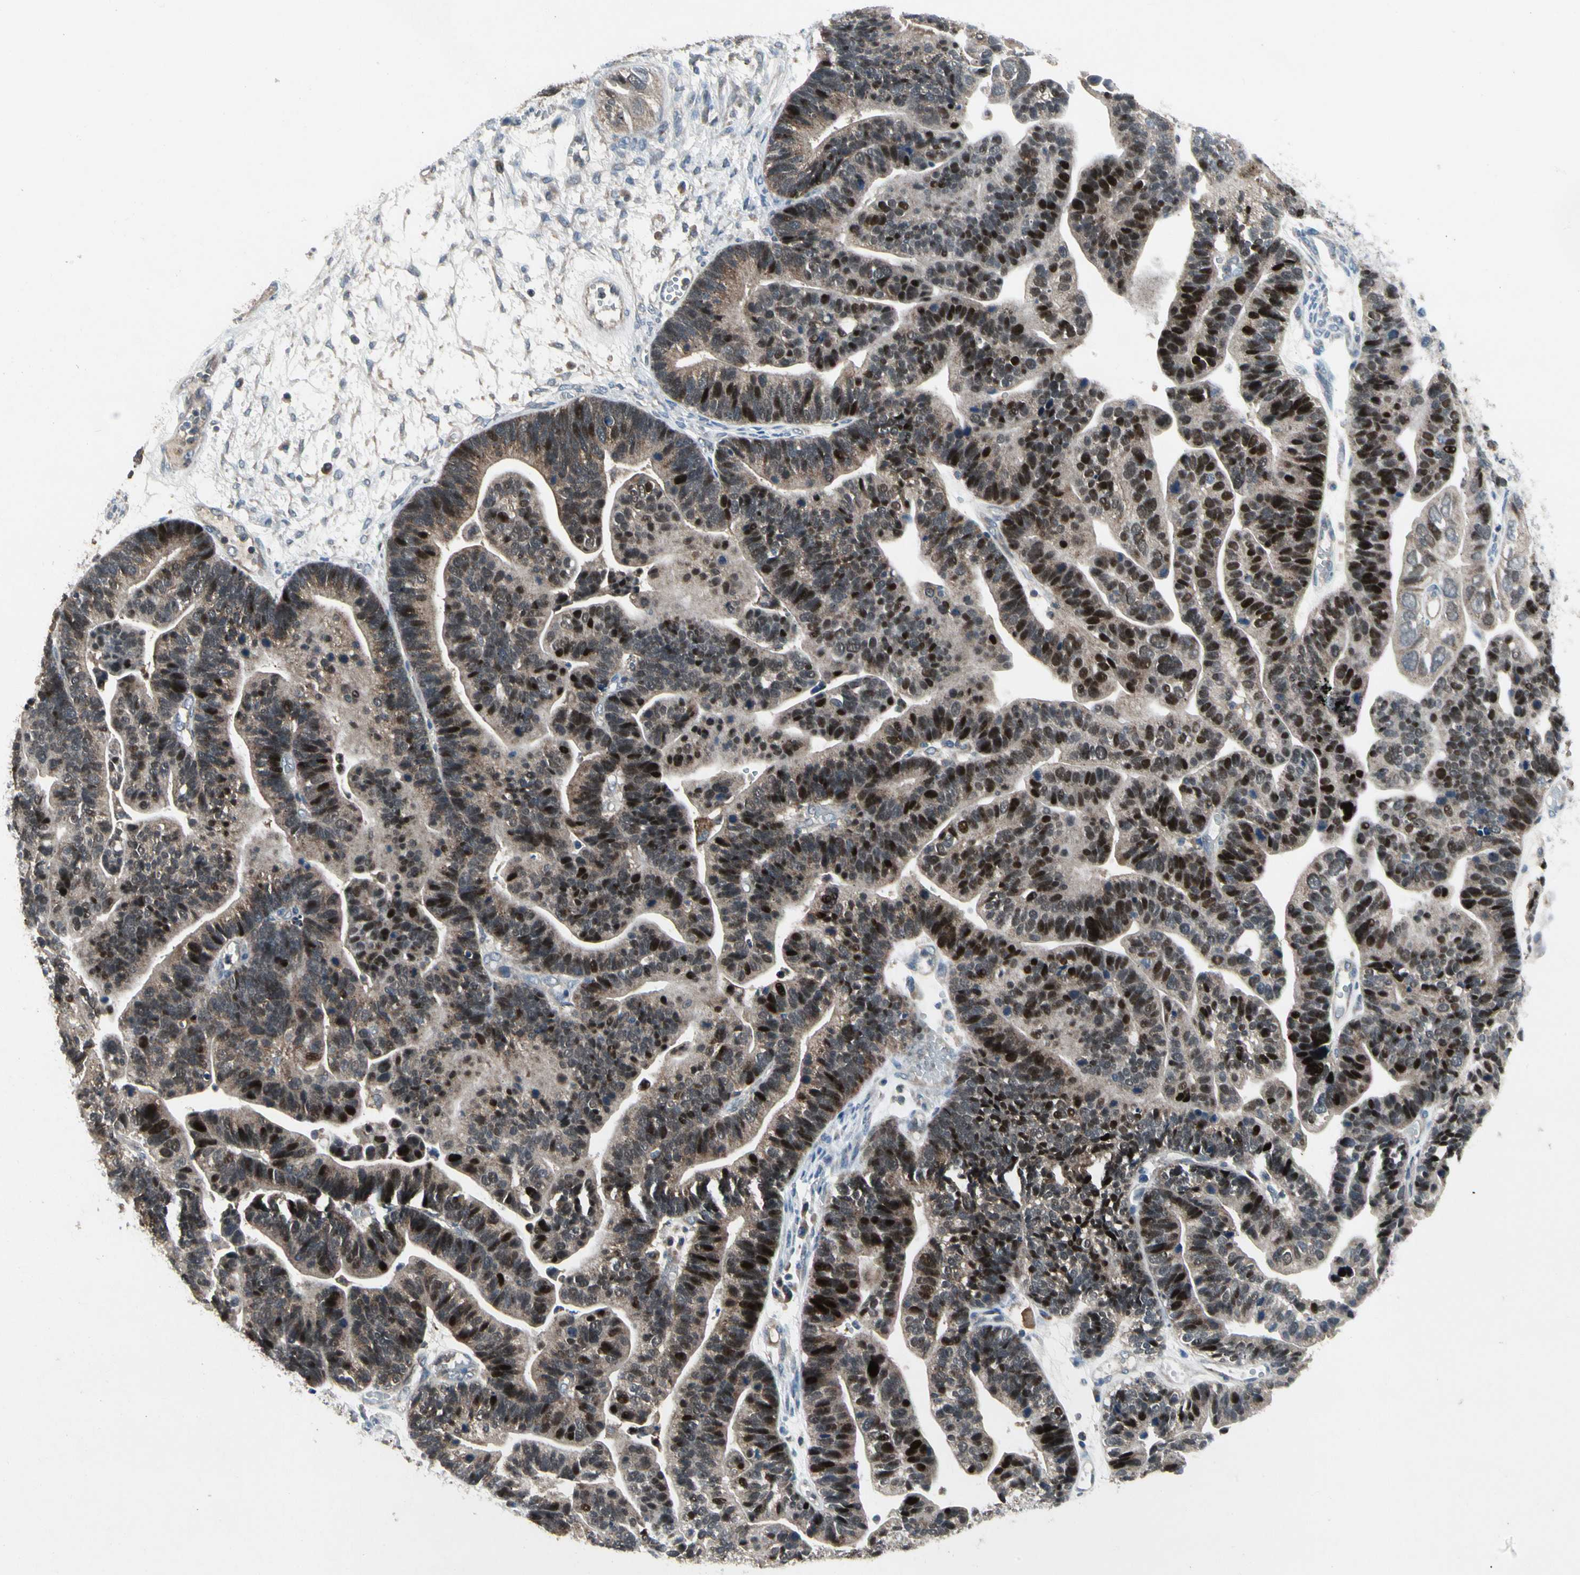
{"staining": {"intensity": "moderate", "quantity": "25%-75%", "location": "cytoplasmic/membranous,nuclear"}, "tissue": "ovarian cancer", "cell_type": "Tumor cells", "image_type": "cancer", "snomed": [{"axis": "morphology", "description": "Cystadenocarcinoma, serous, NOS"}, {"axis": "topography", "description": "Ovary"}], "caption": "An immunohistochemistry micrograph of tumor tissue is shown. Protein staining in brown labels moderate cytoplasmic/membranous and nuclear positivity in ovarian cancer within tumor cells.", "gene": "NMI", "patient": {"sex": "female", "age": 56}}